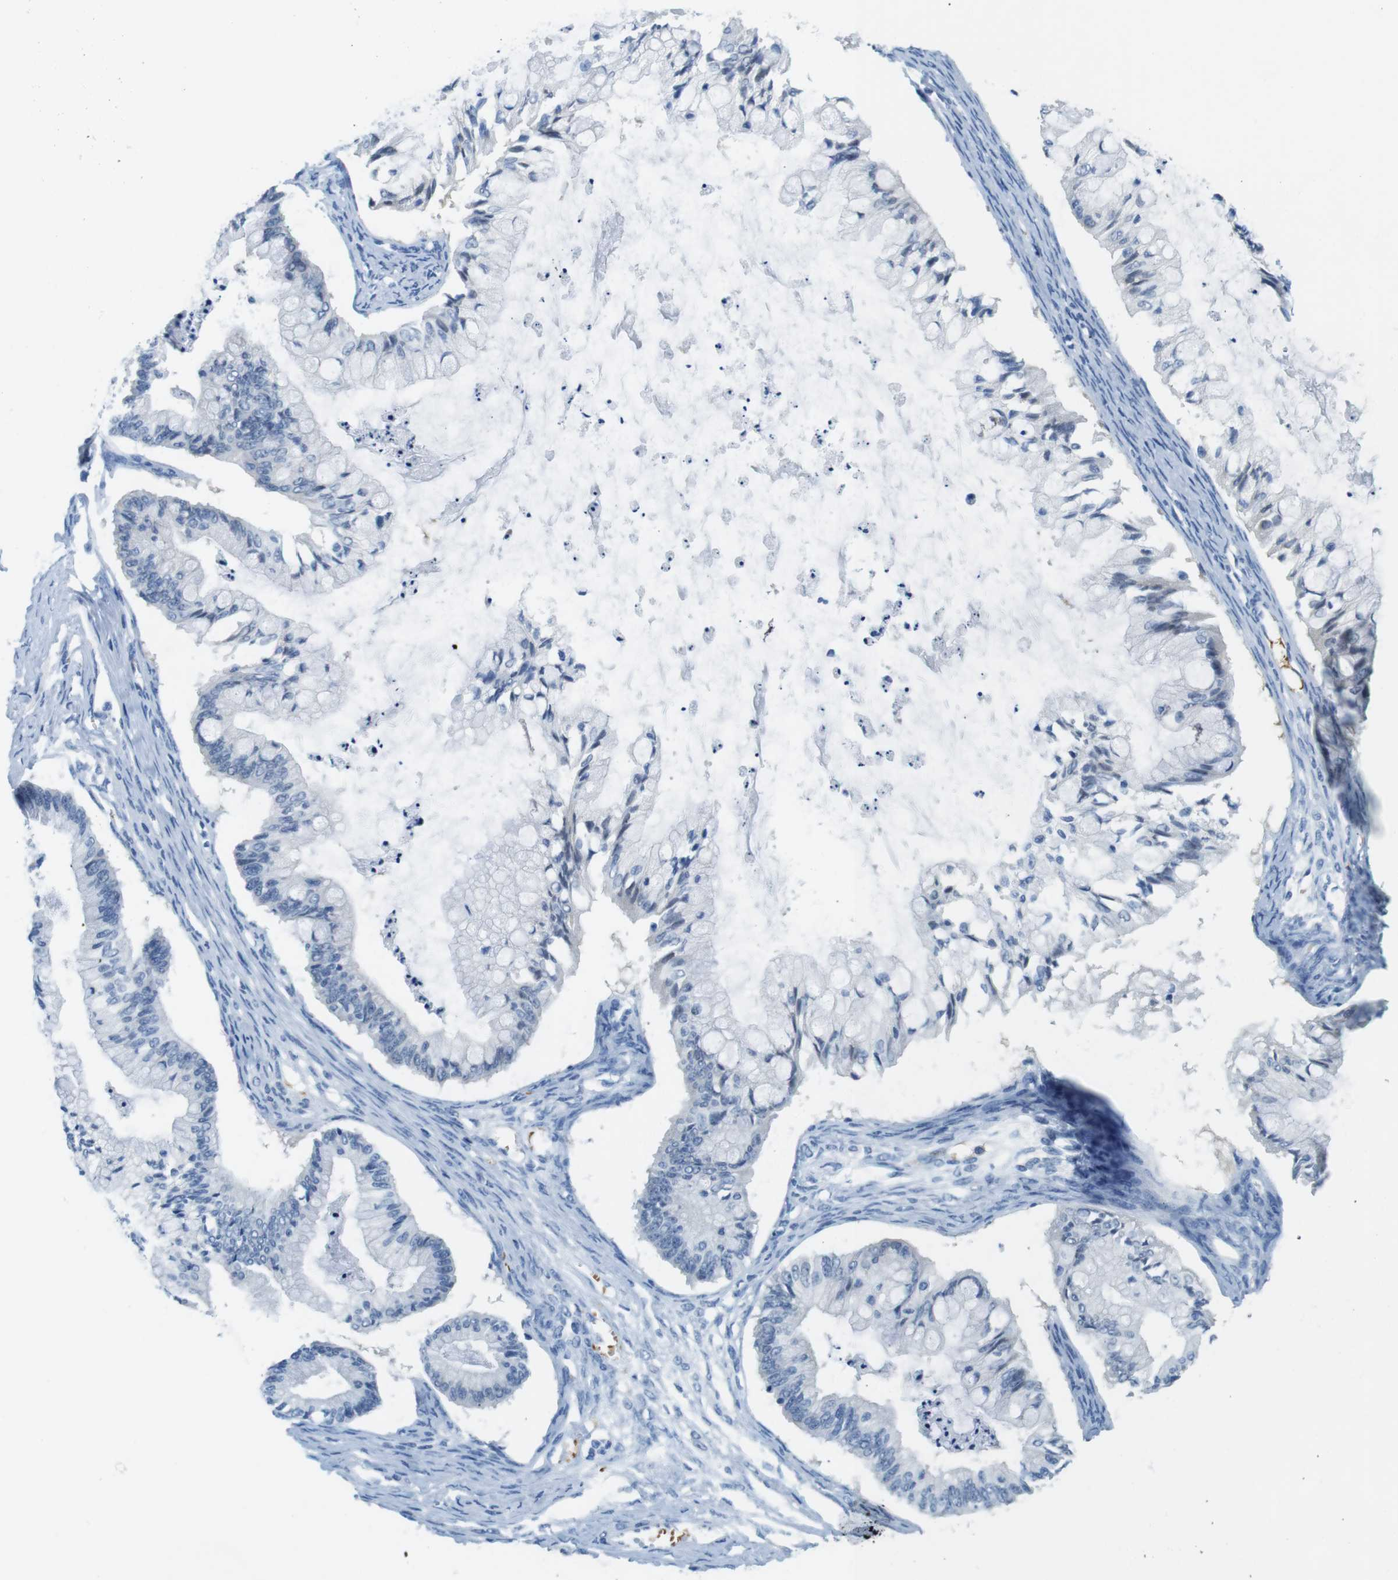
{"staining": {"intensity": "negative", "quantity": "none", "location": "none"}, "tissue": "ovarian cancer", "cell_type": "Tumor cells", "image_type": "cancer", "snomed": [{"axis": "morphology", "description": "Cystadenocarcinoma, mucinous, NOS"}, {"axis": "topography", "description": "Ovary"}], "caption": "An IHC image of ovarian mucinous cystadenocarcinoma is shown. There is no staining in tumor cells of ovarian mucinous cystadenocarcinoma.", "gene": "TFAP2C", "patient": {"sex": "female", "age": 57}}